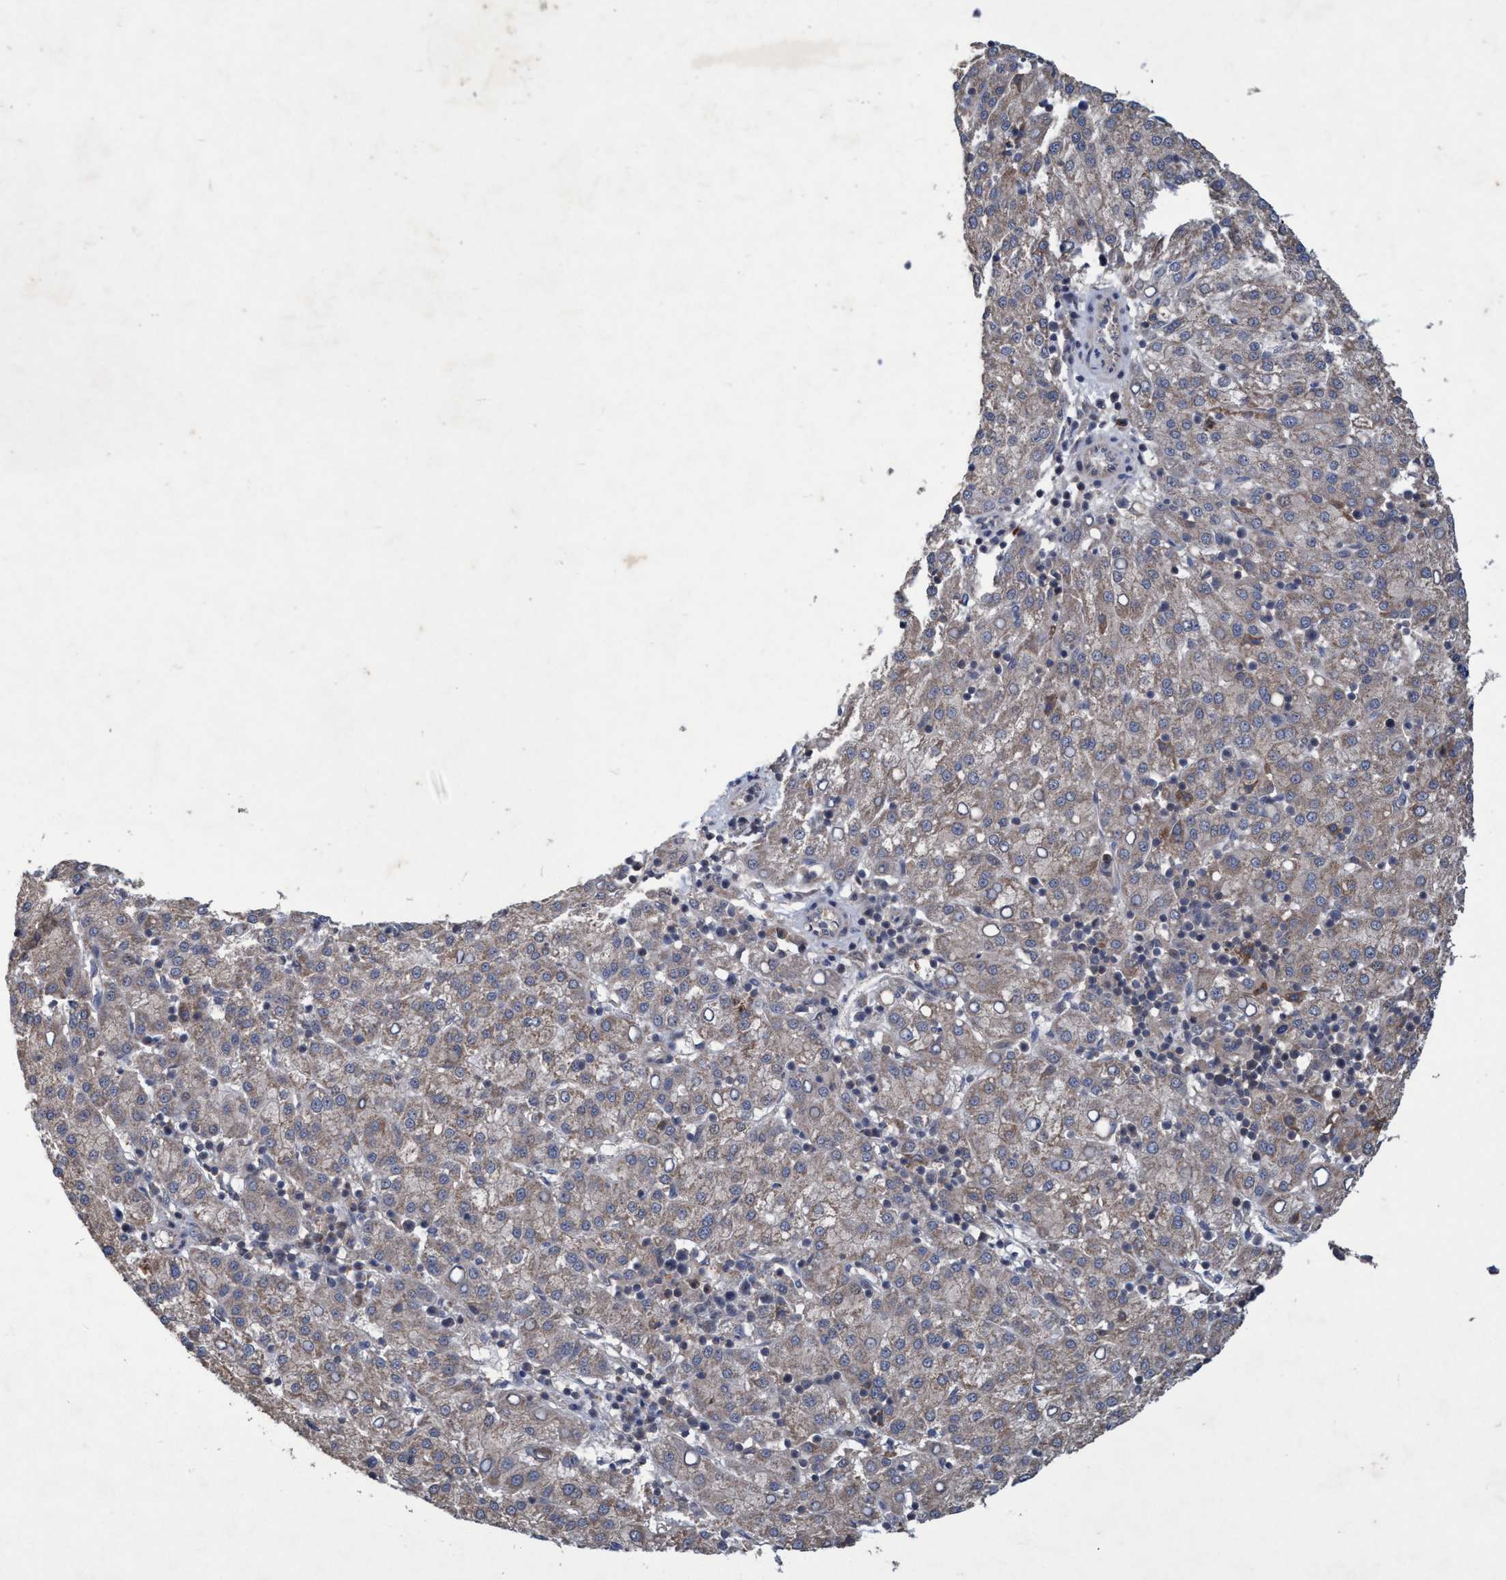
{"staining": {"intensity": "weak", "quantity": "<25%", "location": "cytoplasmic/membranous"}, "tissue": "liver cancer", "cell_type": "Tumor cells", "image_type": "cancer", "snomed": [{"axis": "morphology", "description": "Carcinoma, Hepatocellular, NOS"}, {"axis": "topography", "description": "Liver"}], "caption": "This is a image of immunohistochemistry staining of liver cancer (hepatocellular carcinoma), which shows no staining in tumor cells. (DAB (3,3'-diaminobenzidine) immunohistochemistry (IHC) visualized using brightfield microscopy, high magnification).", "gene": "ZNF677", "patient": {"sex": "female", "age": 58}}